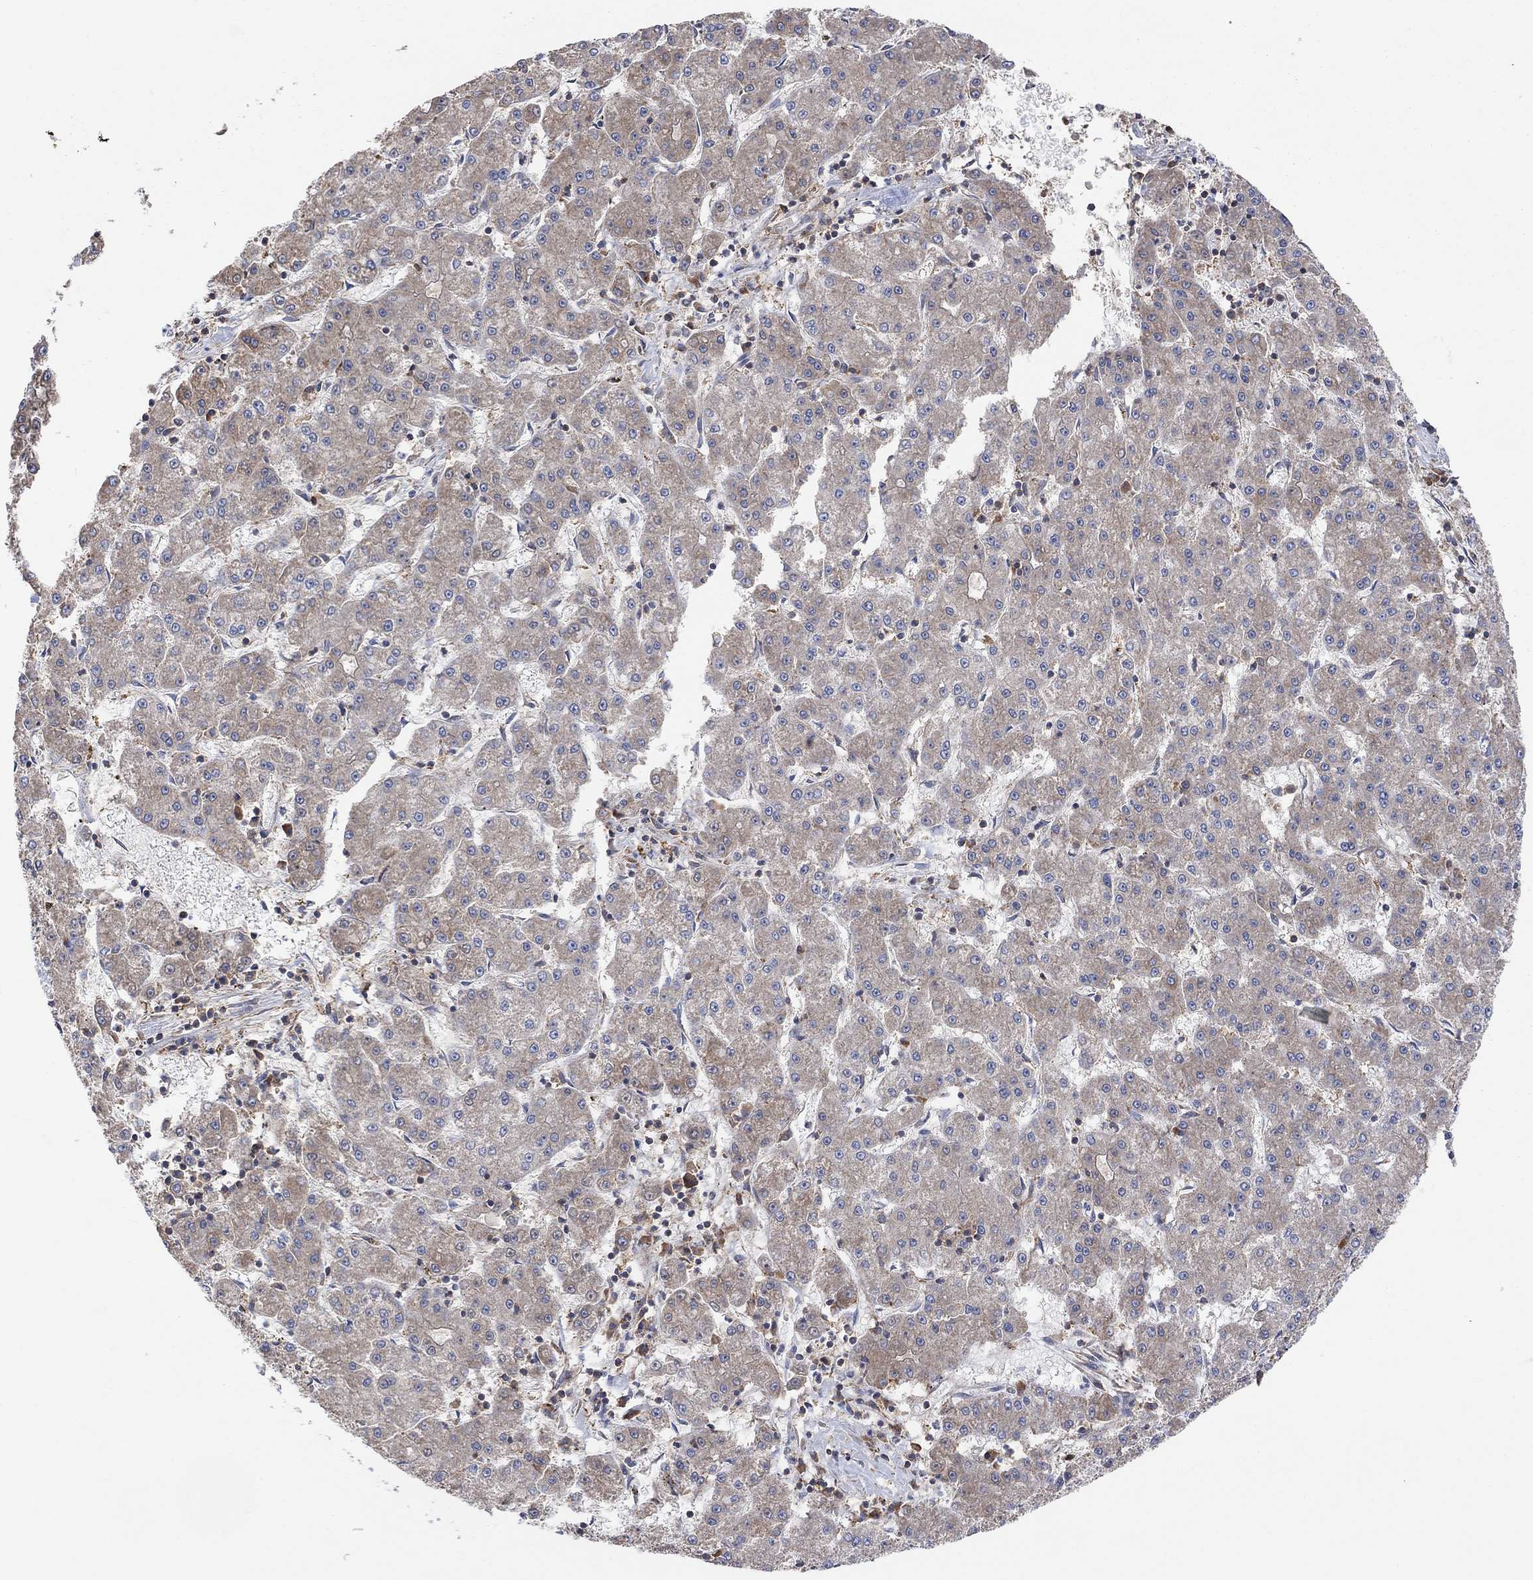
{"staining": {"intensity": "weak", "quantity": ">75%", "location": "cytoplasmic/membranous"}, "tissue": "liver cancer", "cell_type": "Tumor cells", "image_type": "cancer", "snomed": [{"axis": "morphology", "description": "Carcinoma, Hepatocellular, NOS"}, {"axis": "topography", "description": "Liver"}], "caption": "Brown immunohistochemical staining in human liver hepatocellular carcinoma exhibits weak cytoplasmic/membranous positivity in about >75% of tumor cells.", "gene": "BLOC1S3", "patient": {"sex": "male", "age": 73}}